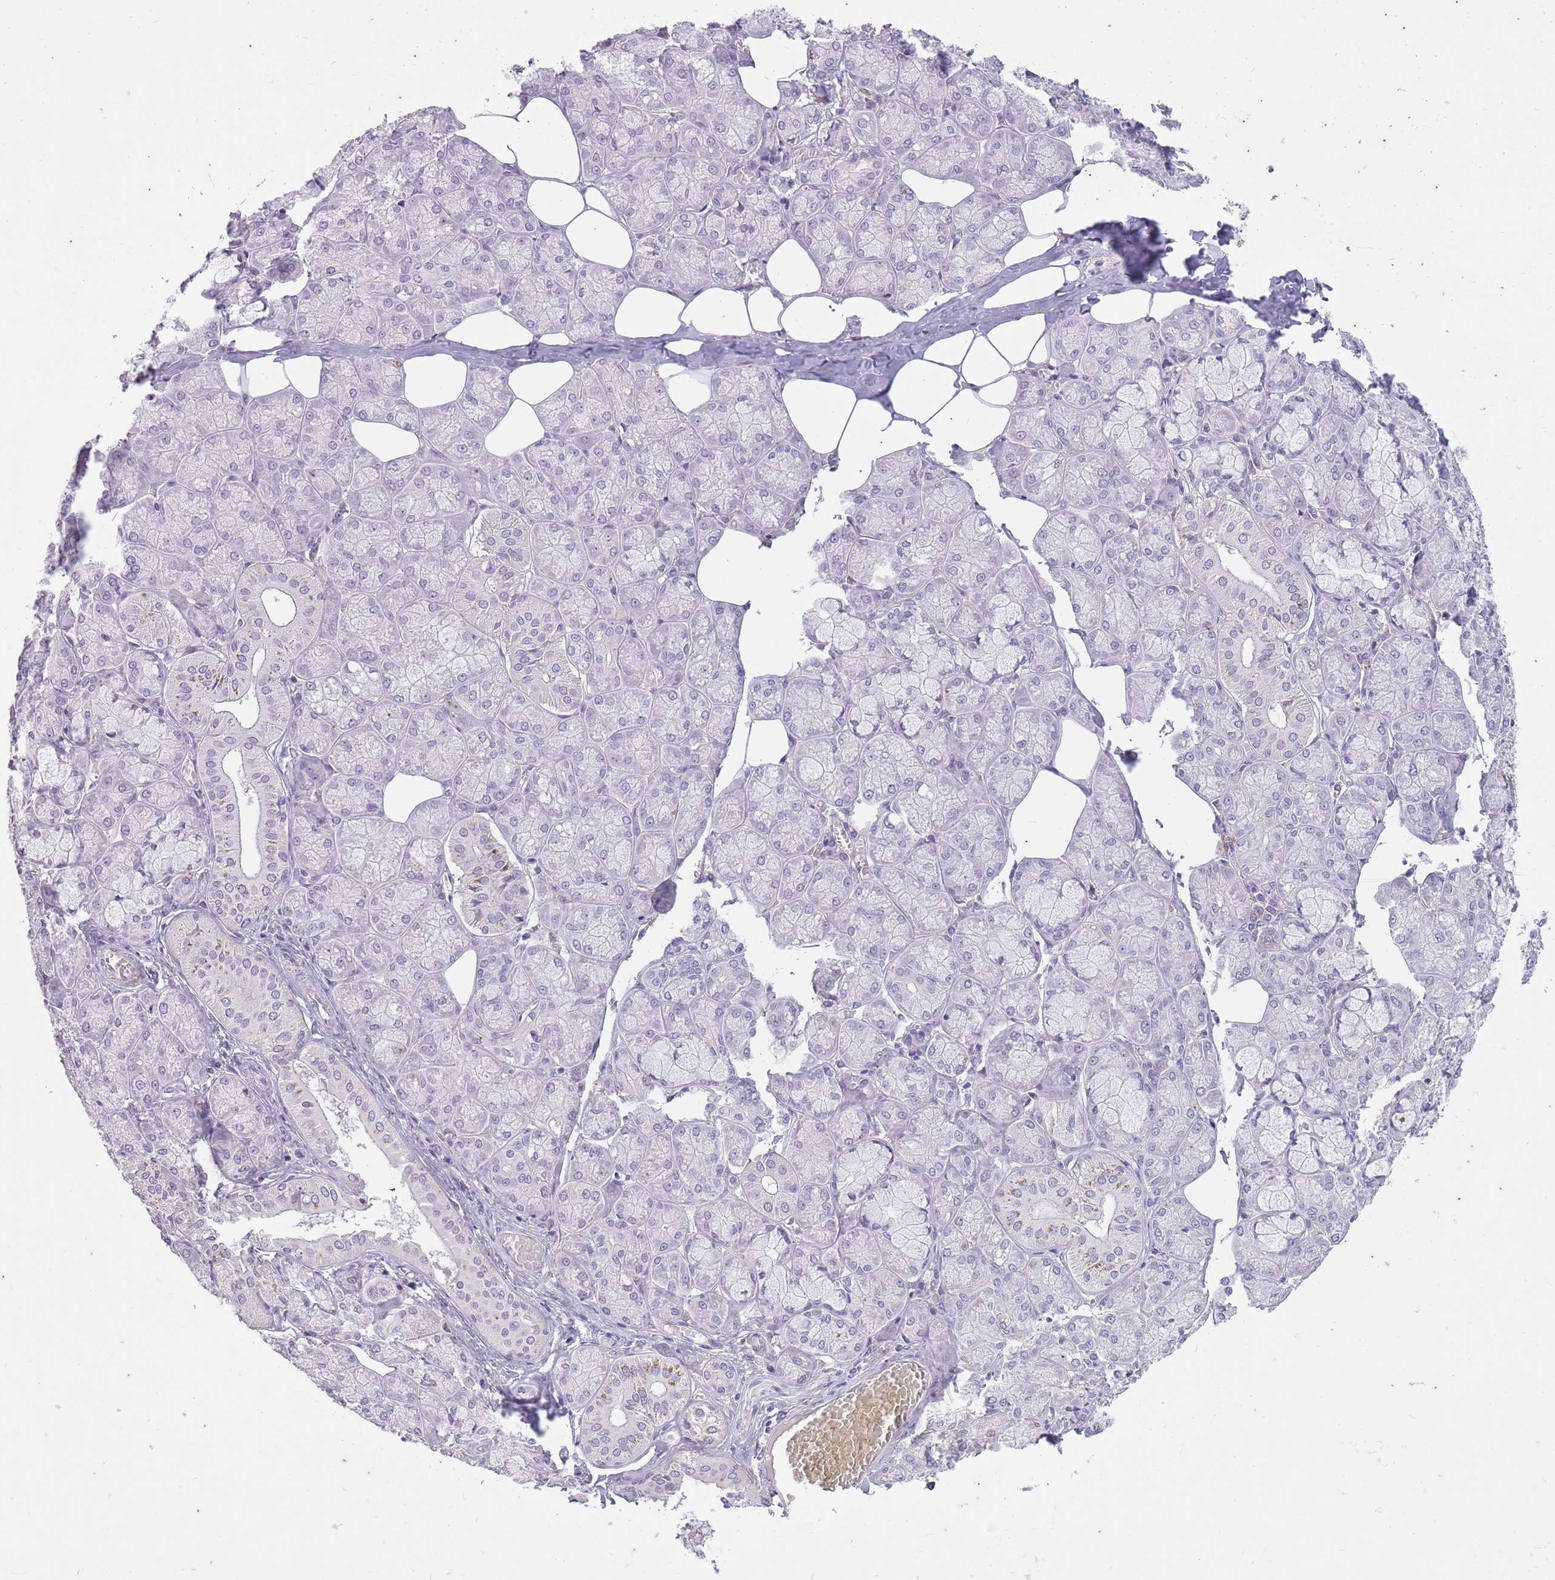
{"staining": {"intensity": "negative", "quantity": "none", "location": "none"}, "tissue": "salivary gland", "cell_type": "Glandular cells", "image_type": "normal", "snomed": [{"axis": "morphology", "description": "Normal tissue, NOS"}, {"axis": "topography", "description": "Salivary gland"}], "caption": "DAB immunohistochemical staining of unremarkable human salivary gland shows no significant staining in glandular cells.", "gene": "CNTNAP3B", "patient": {"sex": "male", "age": 74}}